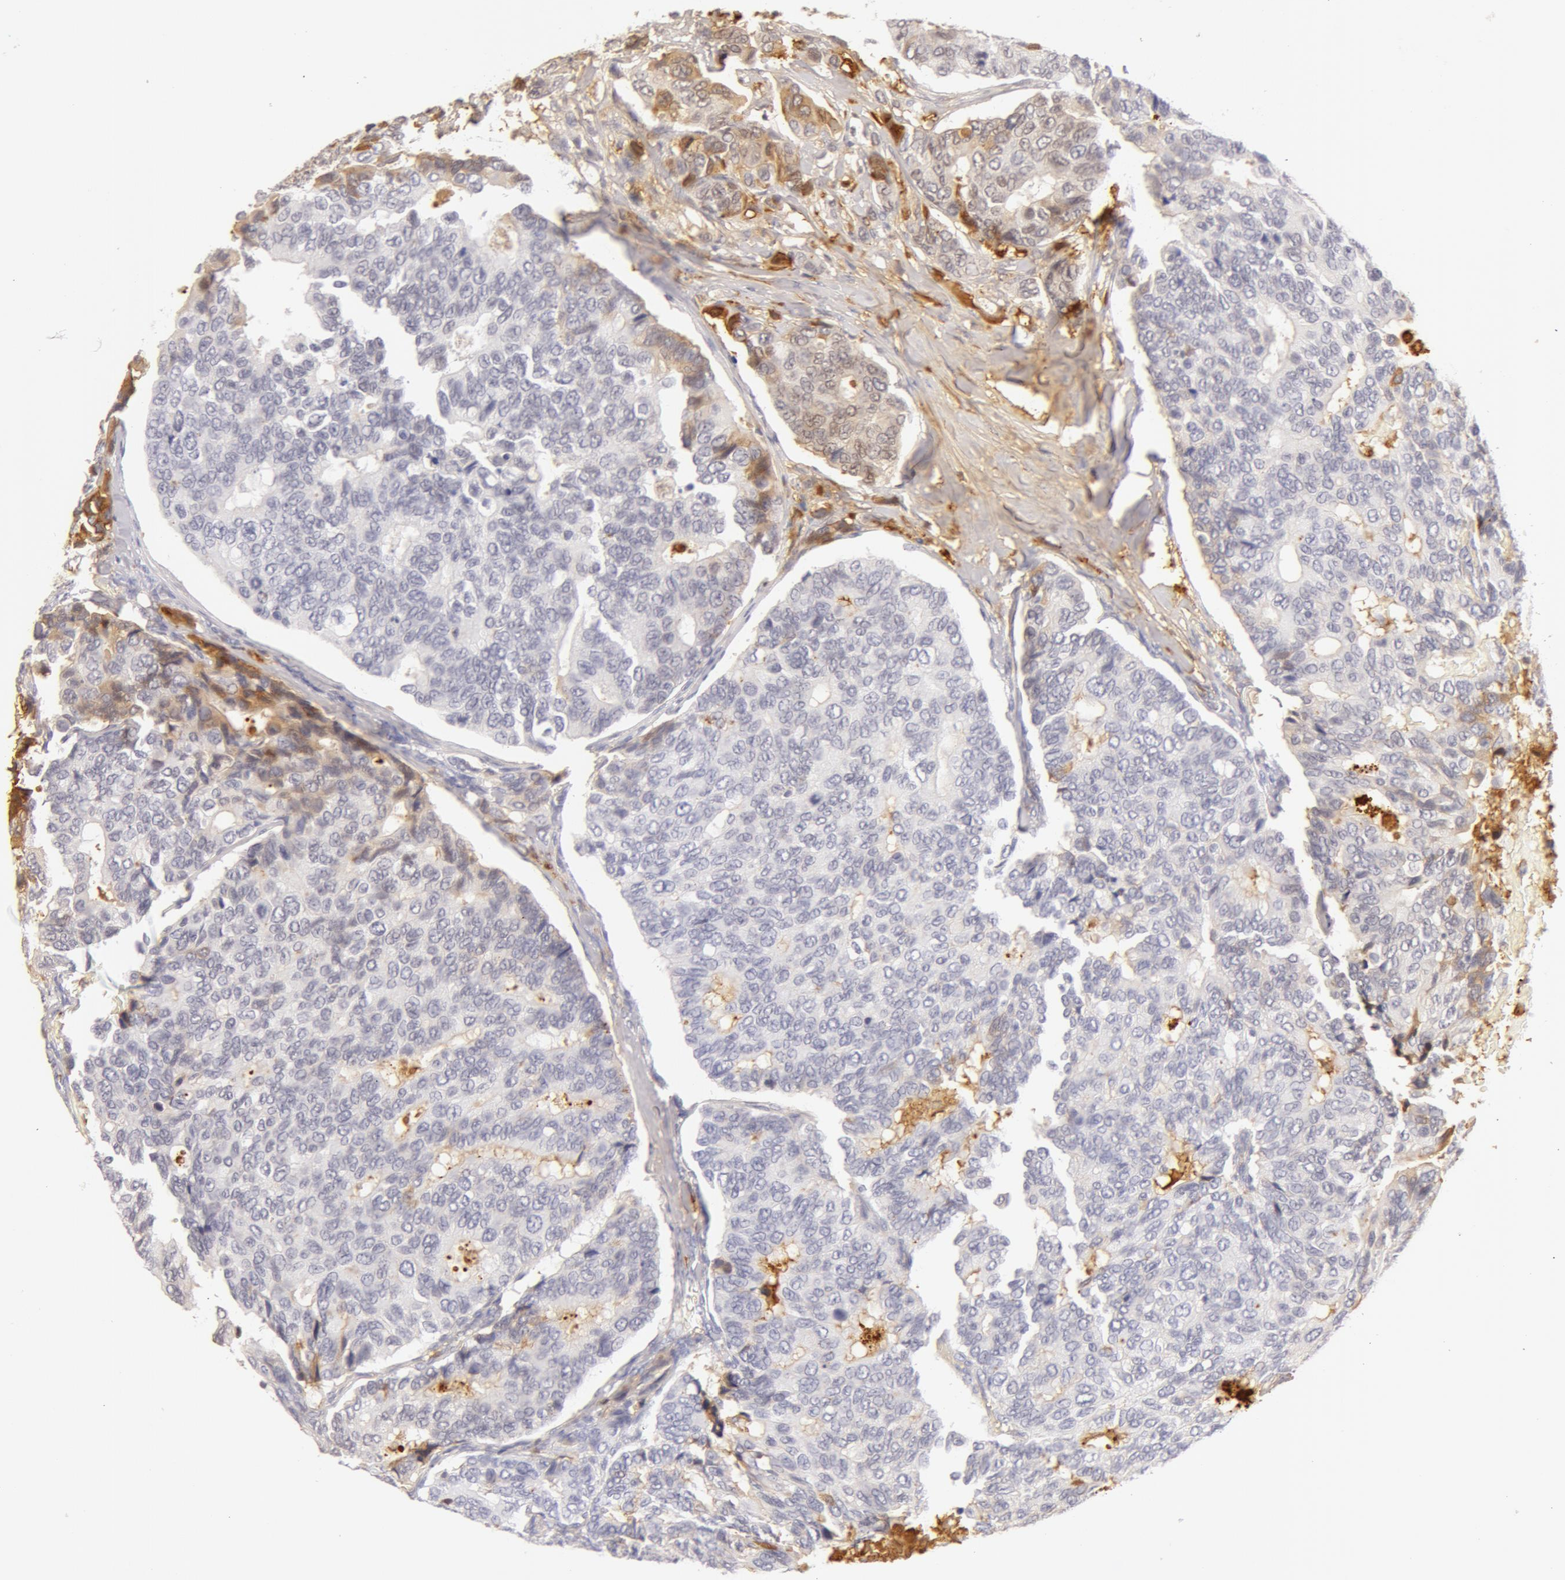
{"staining": {"intensity": "negative", "quantity": "none", "location": "none"}, "tissue": "breast cancer", "cell_type": "Tumor cells", "image_type": "cancer", "snomed": [{"axis": "morphology", "description": "Duct carcinoma"}, {"axis": "topography", "description": "Breast"}], "caption": "Tumor cells are negative for protein expression in human breast cancer.", "gene": "AHSG", "patient": {"sex": "female", "age": 69}}